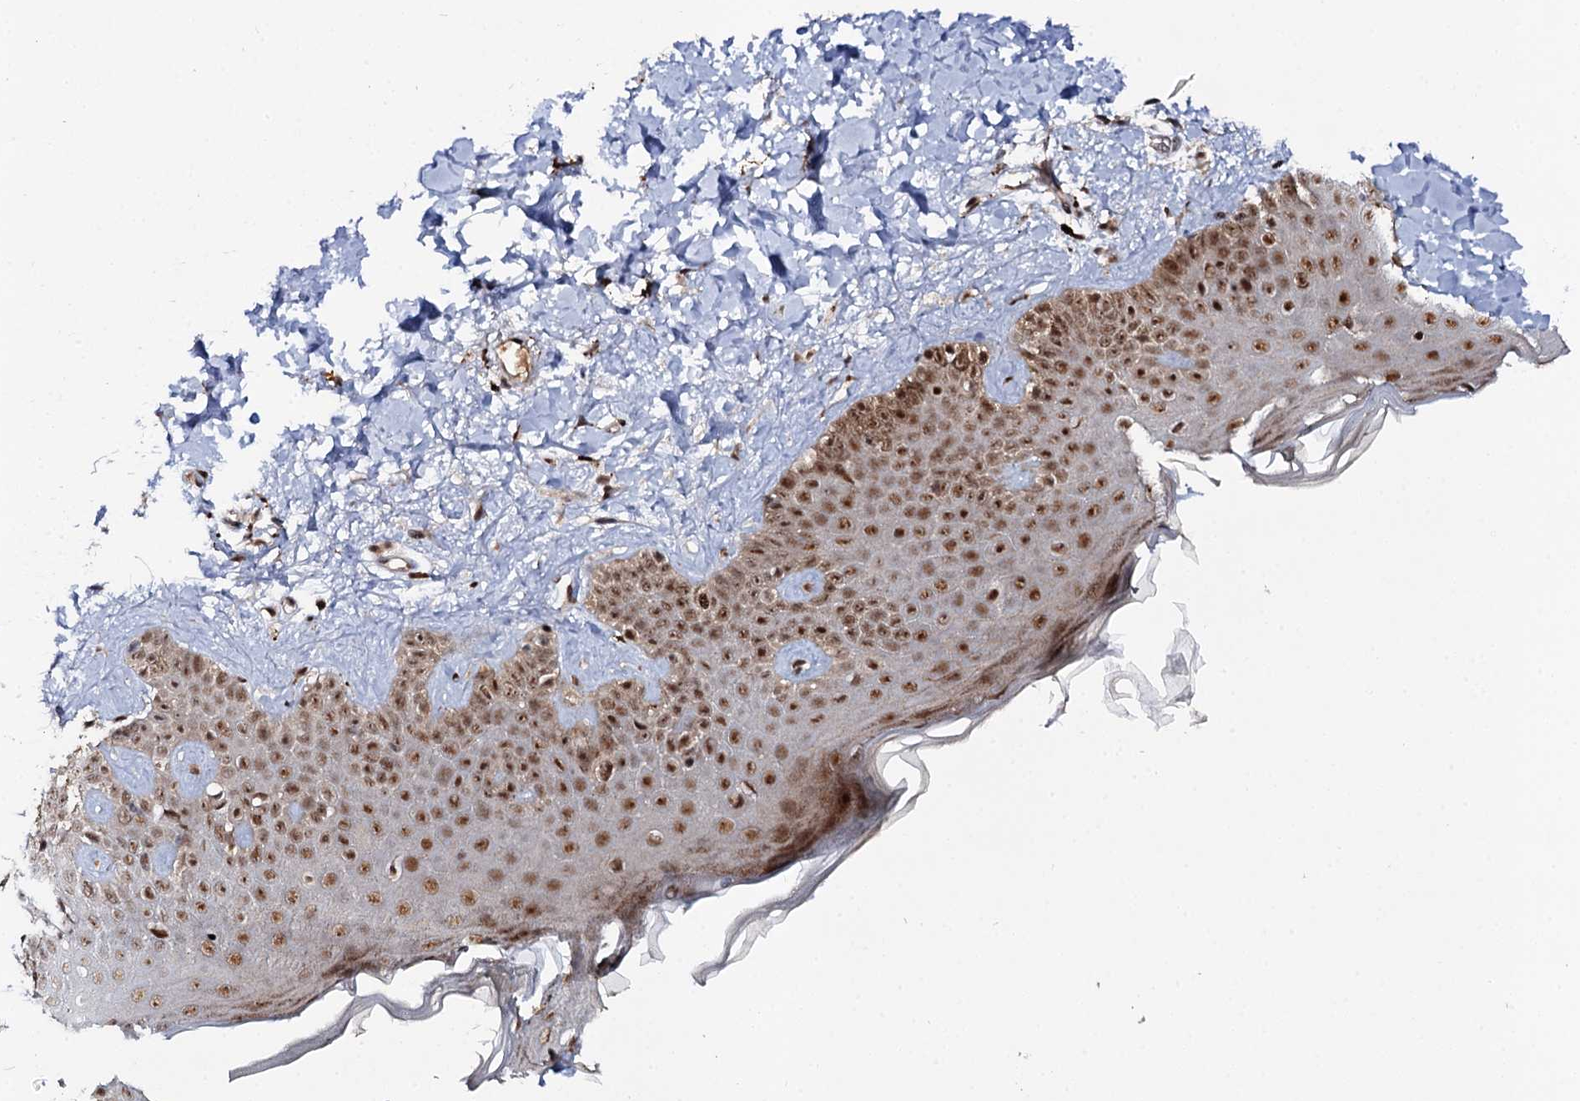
{"staining": {"intensity": "strong", "quantity": ">75%", "location": "nuclear"}, "tissue": "skin", "cell_type": "Fibroblasts", "image_type": "normal", "snomed": [{"axis": "morphology", "description": "Normal tissue, NOS"}, {"axis": "topography", "description": "Skin"}], "caption": "Benign skin exhibits strong nuclear staining in about >75% of fibroblasts, visualized by immunohistochemistry. (DAB (3,3'-diaminobenzidine) IHC, brown staining for protein, blue staining for nuclei).", "gene": "BUD13", "patient": {"sex": "male", "age": 52}}